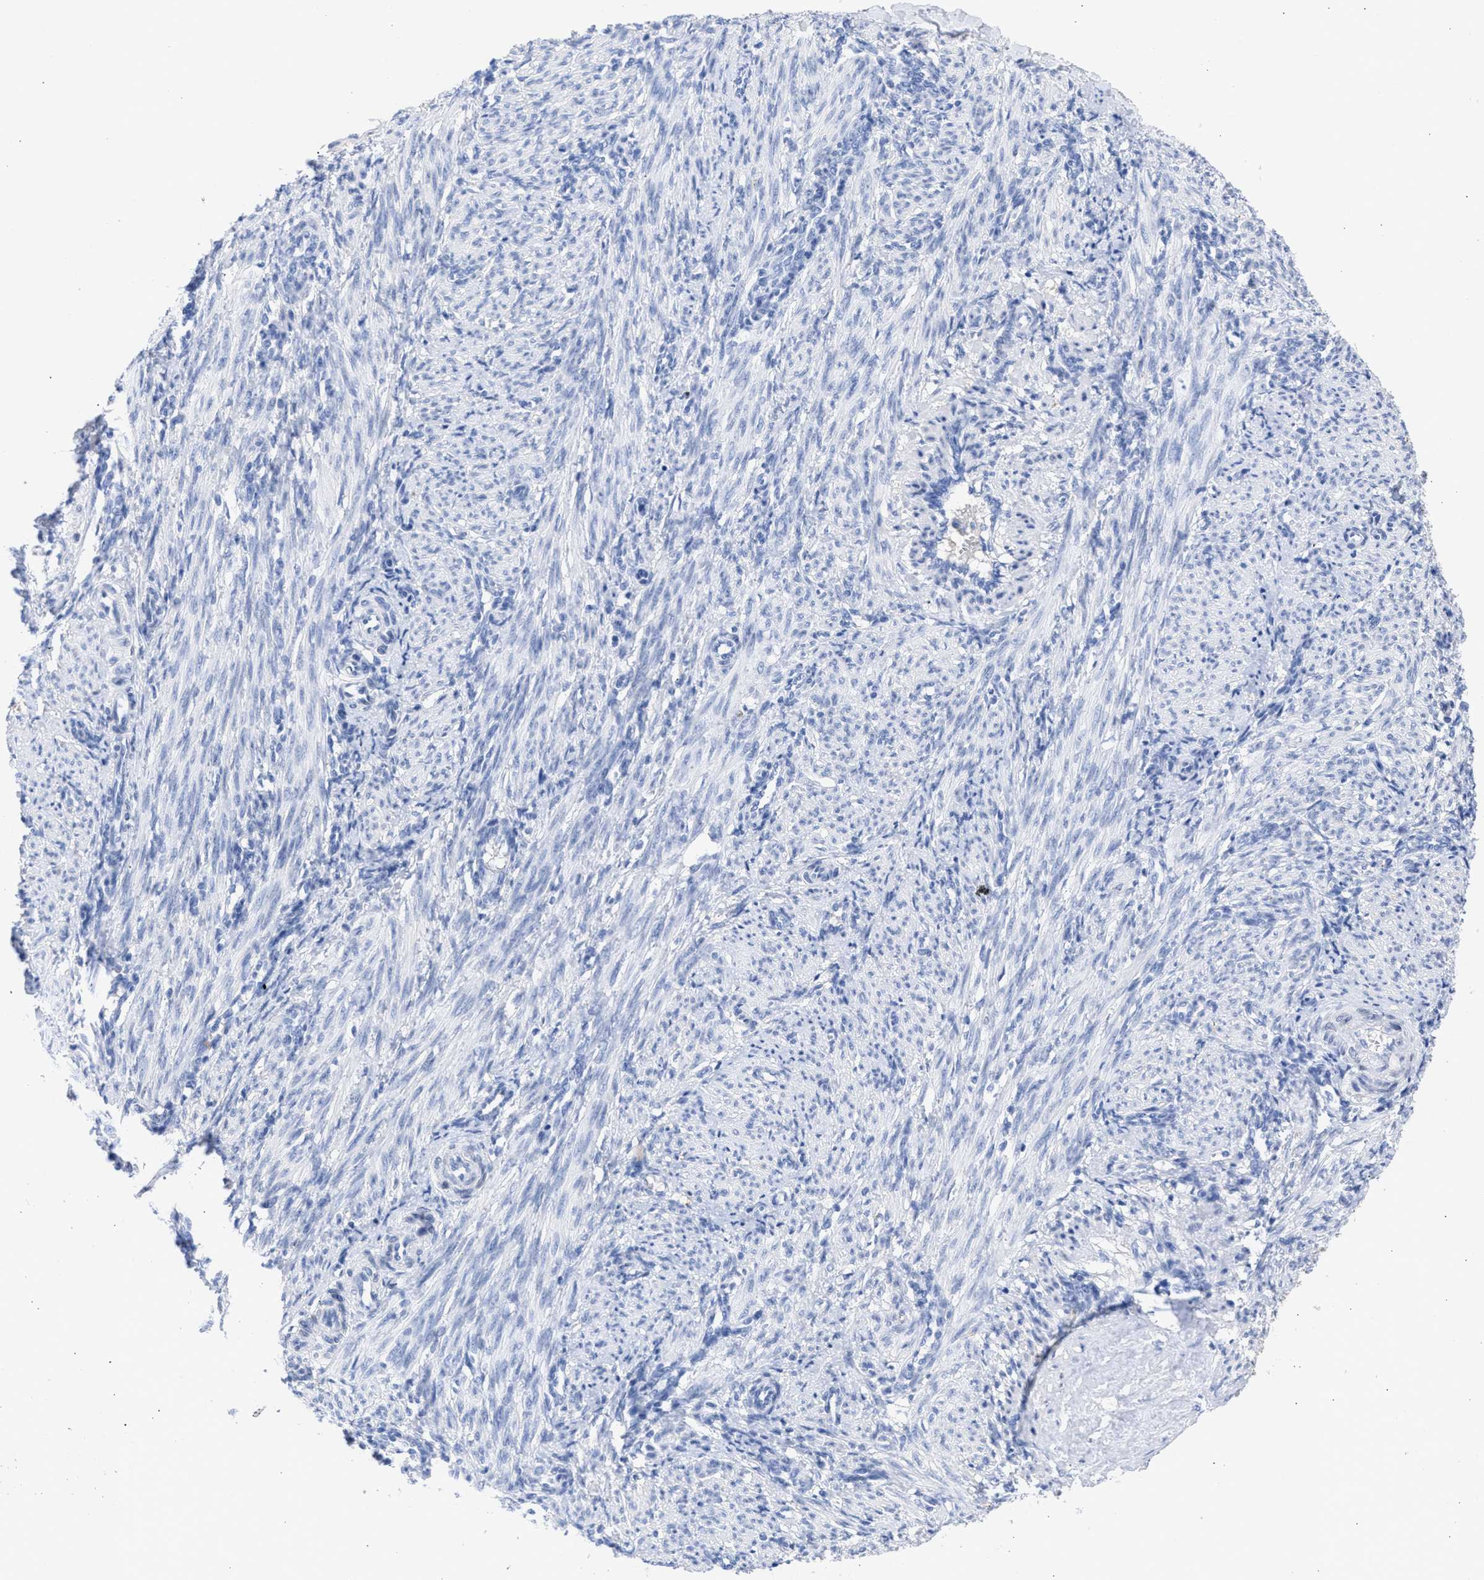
{"staining": {"intensity": "negative", "quantity": "none", "location": "none"}, "tissue": "smooth muscle", "cell_type": "Smooth muscle cells", "image_type": "normal", "snomed": [{"axis": "morphology", "description": "Normal tissue, NOS"}, {"axis": "topography", "description": "Endometrium"}], "caption": "Immunohistochemical staining of normal smooth muscle displays no significant expression in smooth muscle cells.", "gene": "RSPH1", "patient": {"sex": "female", "age": 33}}